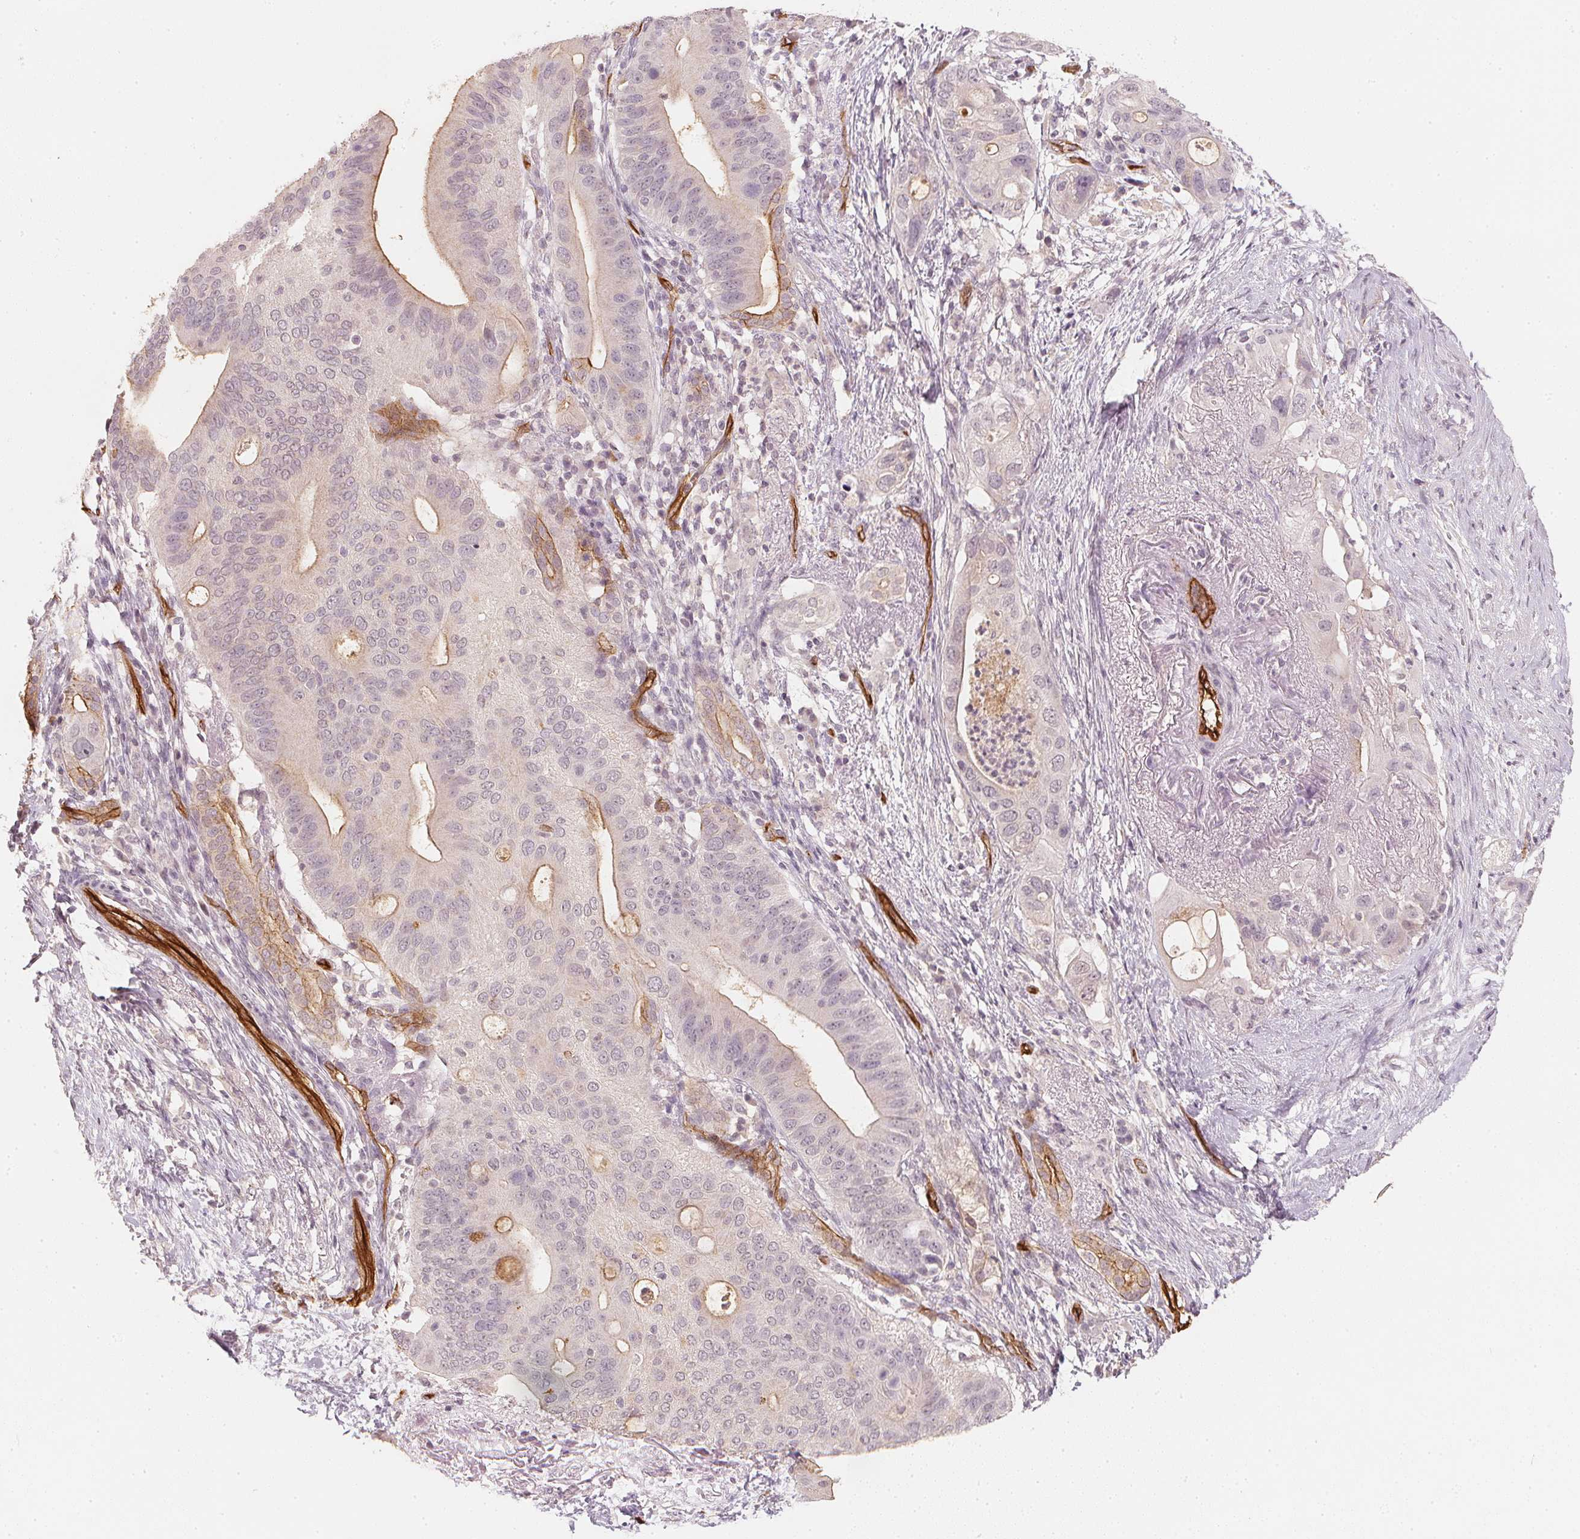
{"staining": {"intensity": "weak", "quantity": "<25%", "location": "cytoplasmic/membranous"}, "tissue": "pancreatic cancer", "cell_type": "Tumor cells", "image_type": "cancer", "snomed": [{"axis": "morphology", "description": "Adenocarcinoma, NOS"}, {"axis": "topography", "description": "Pancreas"}], "caption": "Tumor cells are negative for protein expression in human pancreatic cancer.", "gene": "CIB1", "patient": {"sex": "female", "age": 72}}